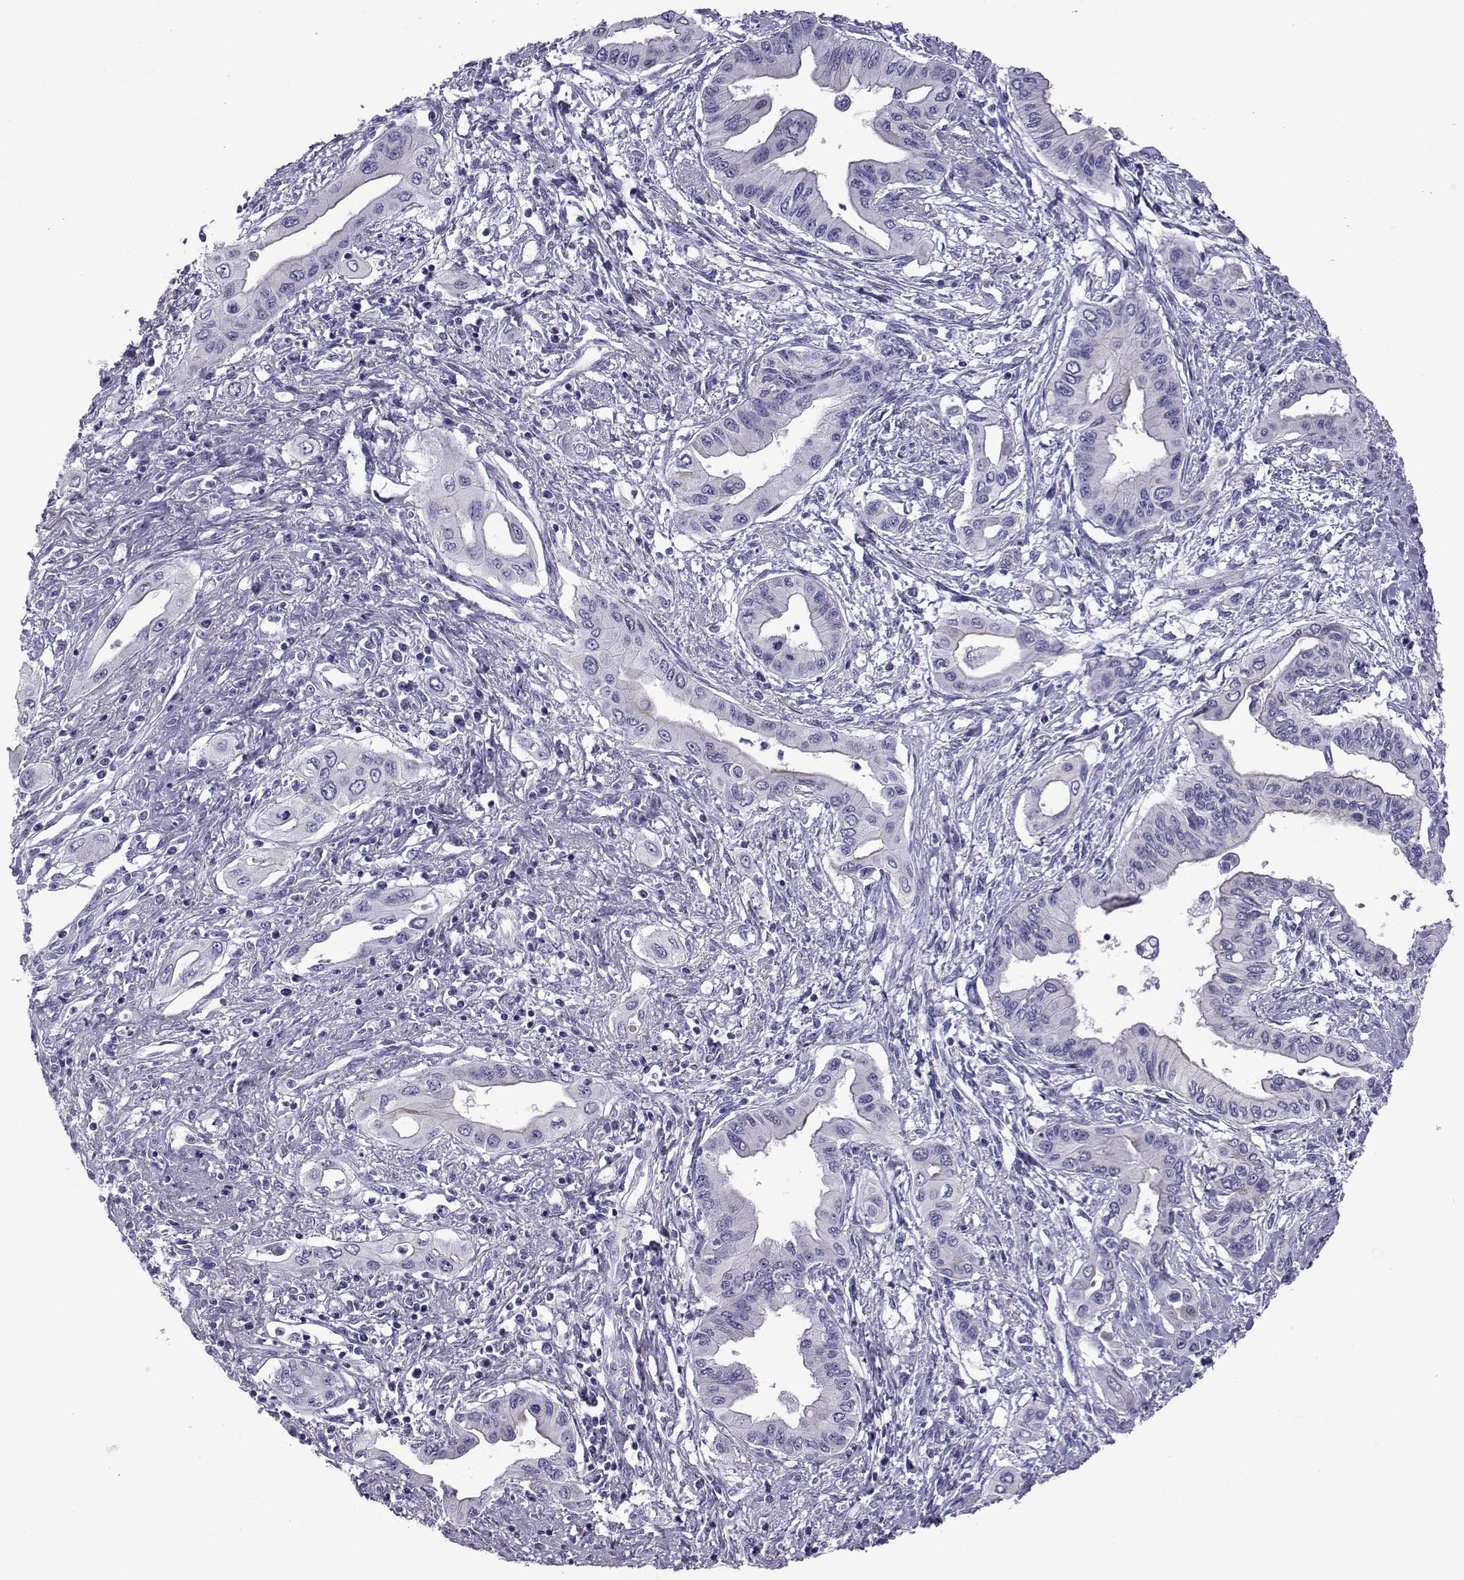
{"staining": {"intensity": "negative", "quantity": "none", "location": "none"}, "tissue": "pancreatic cancer", "cell_type": "Tumor cells", "image_type": "cancer", "snomed": [{"axis": "morphology", "description": "Adenocarcinoma, NOS"}, {"axis": "topography", "description": "Pancreas"}], "caption": "Tumor cells are negative for brown protein staining in pancreatic cancer (adenocarcinoma).", "gene": "COL22A1", "patient": {"sex": "female", "age": 62}}